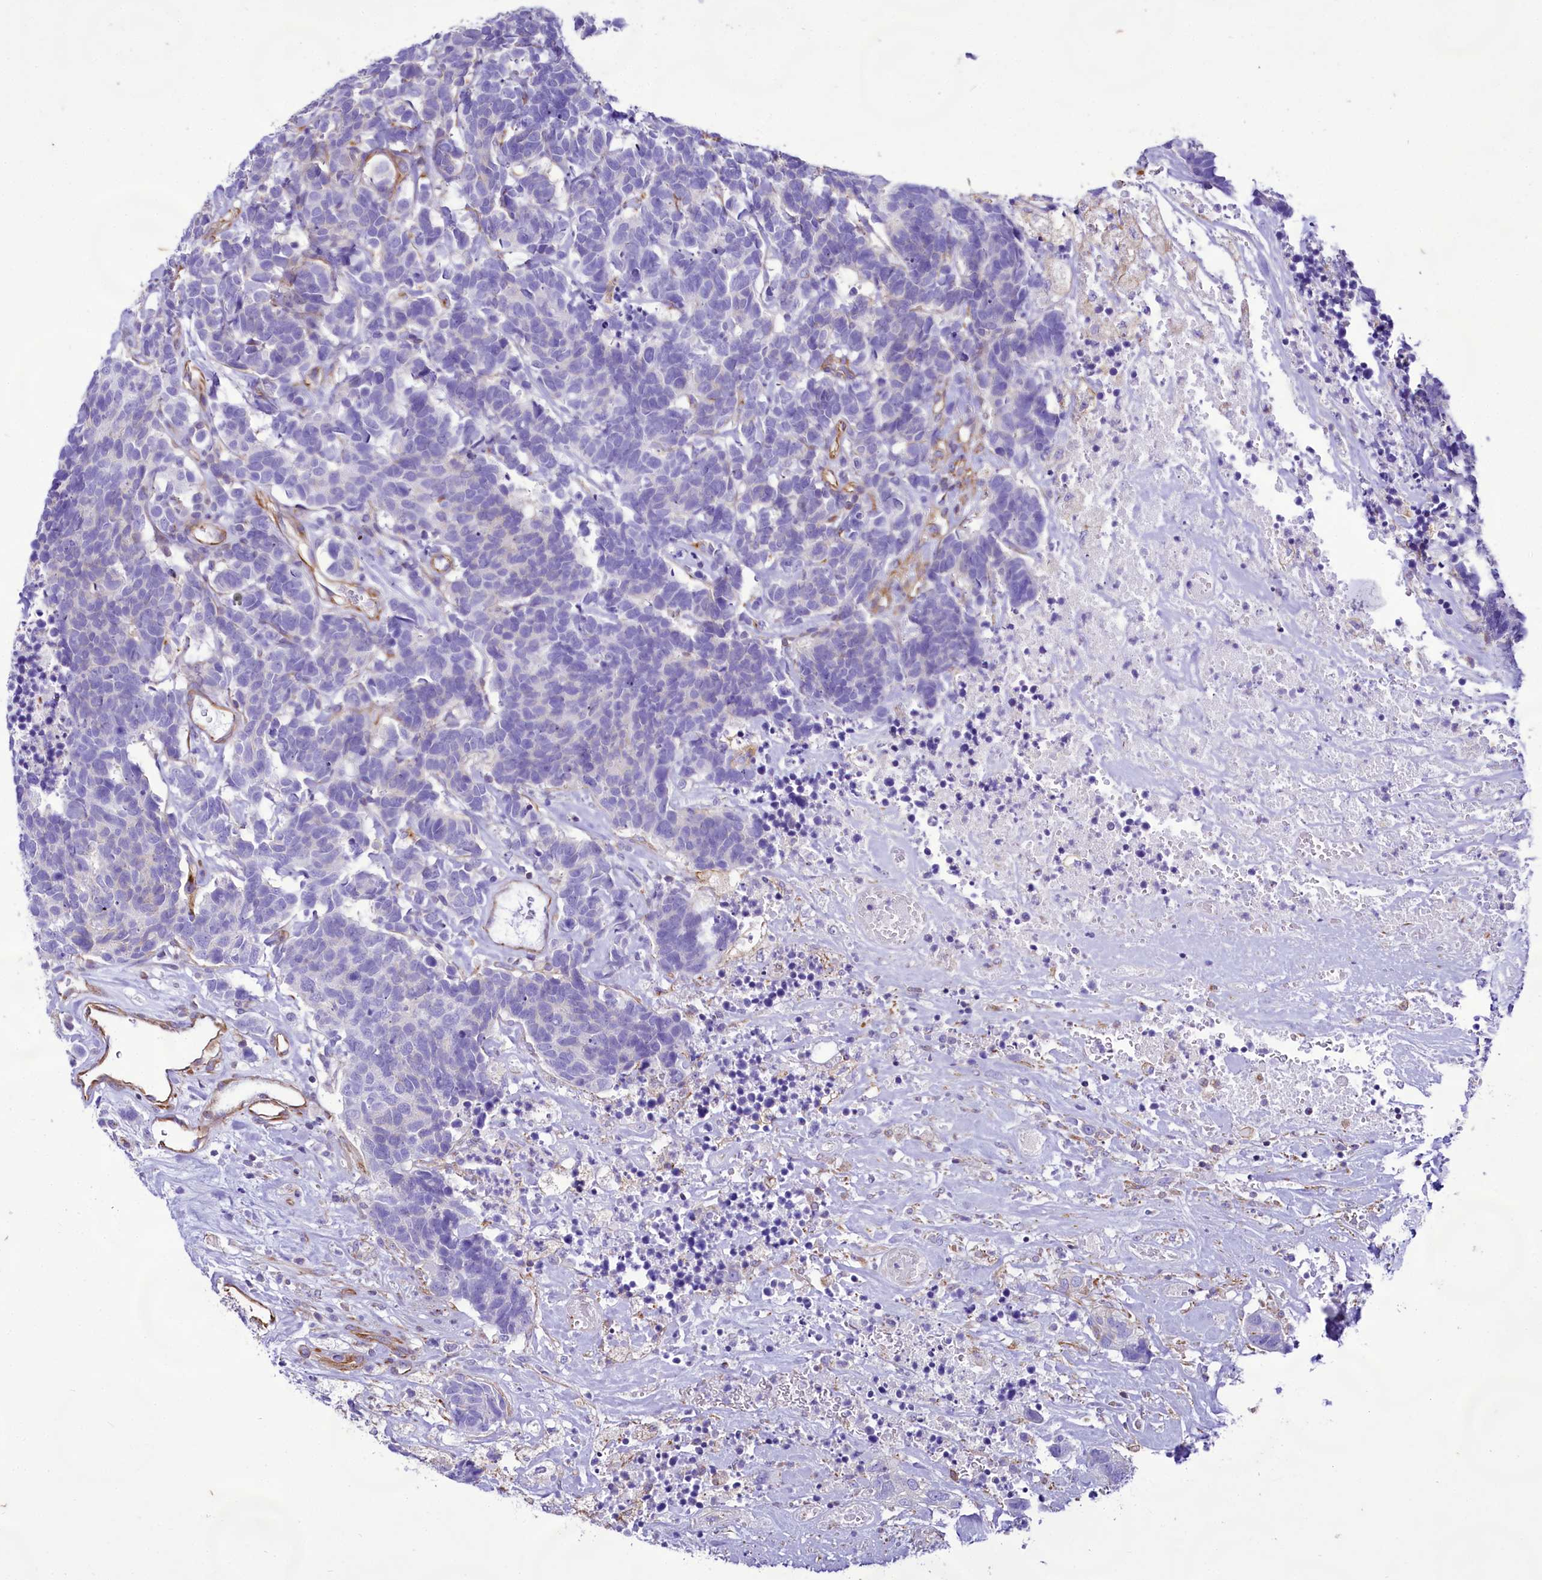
{"staining": {"intensity": "negative", "quantity": "none", "location": "none"}, "tissue": "carcinoid", "cell_type": "Tumor cells", "image_type": "cancer", "snomed": [{"axis": "morphology", "description": "Carcinoma, NOS"}, {"axis": "morphology", "description": "Carcinoid, malignant, NOS"}, {"axis": "topography", "description": "Urinary bladder"}], "caption": "Immunohistochemistry (IHC) micrograph of neoplastic tissue: human malignant carcinoid stained with DAB reveals no significant protein expression in tumor cells.", "gene": "CD99", "patient": {"sex": "male", "age": 57}}